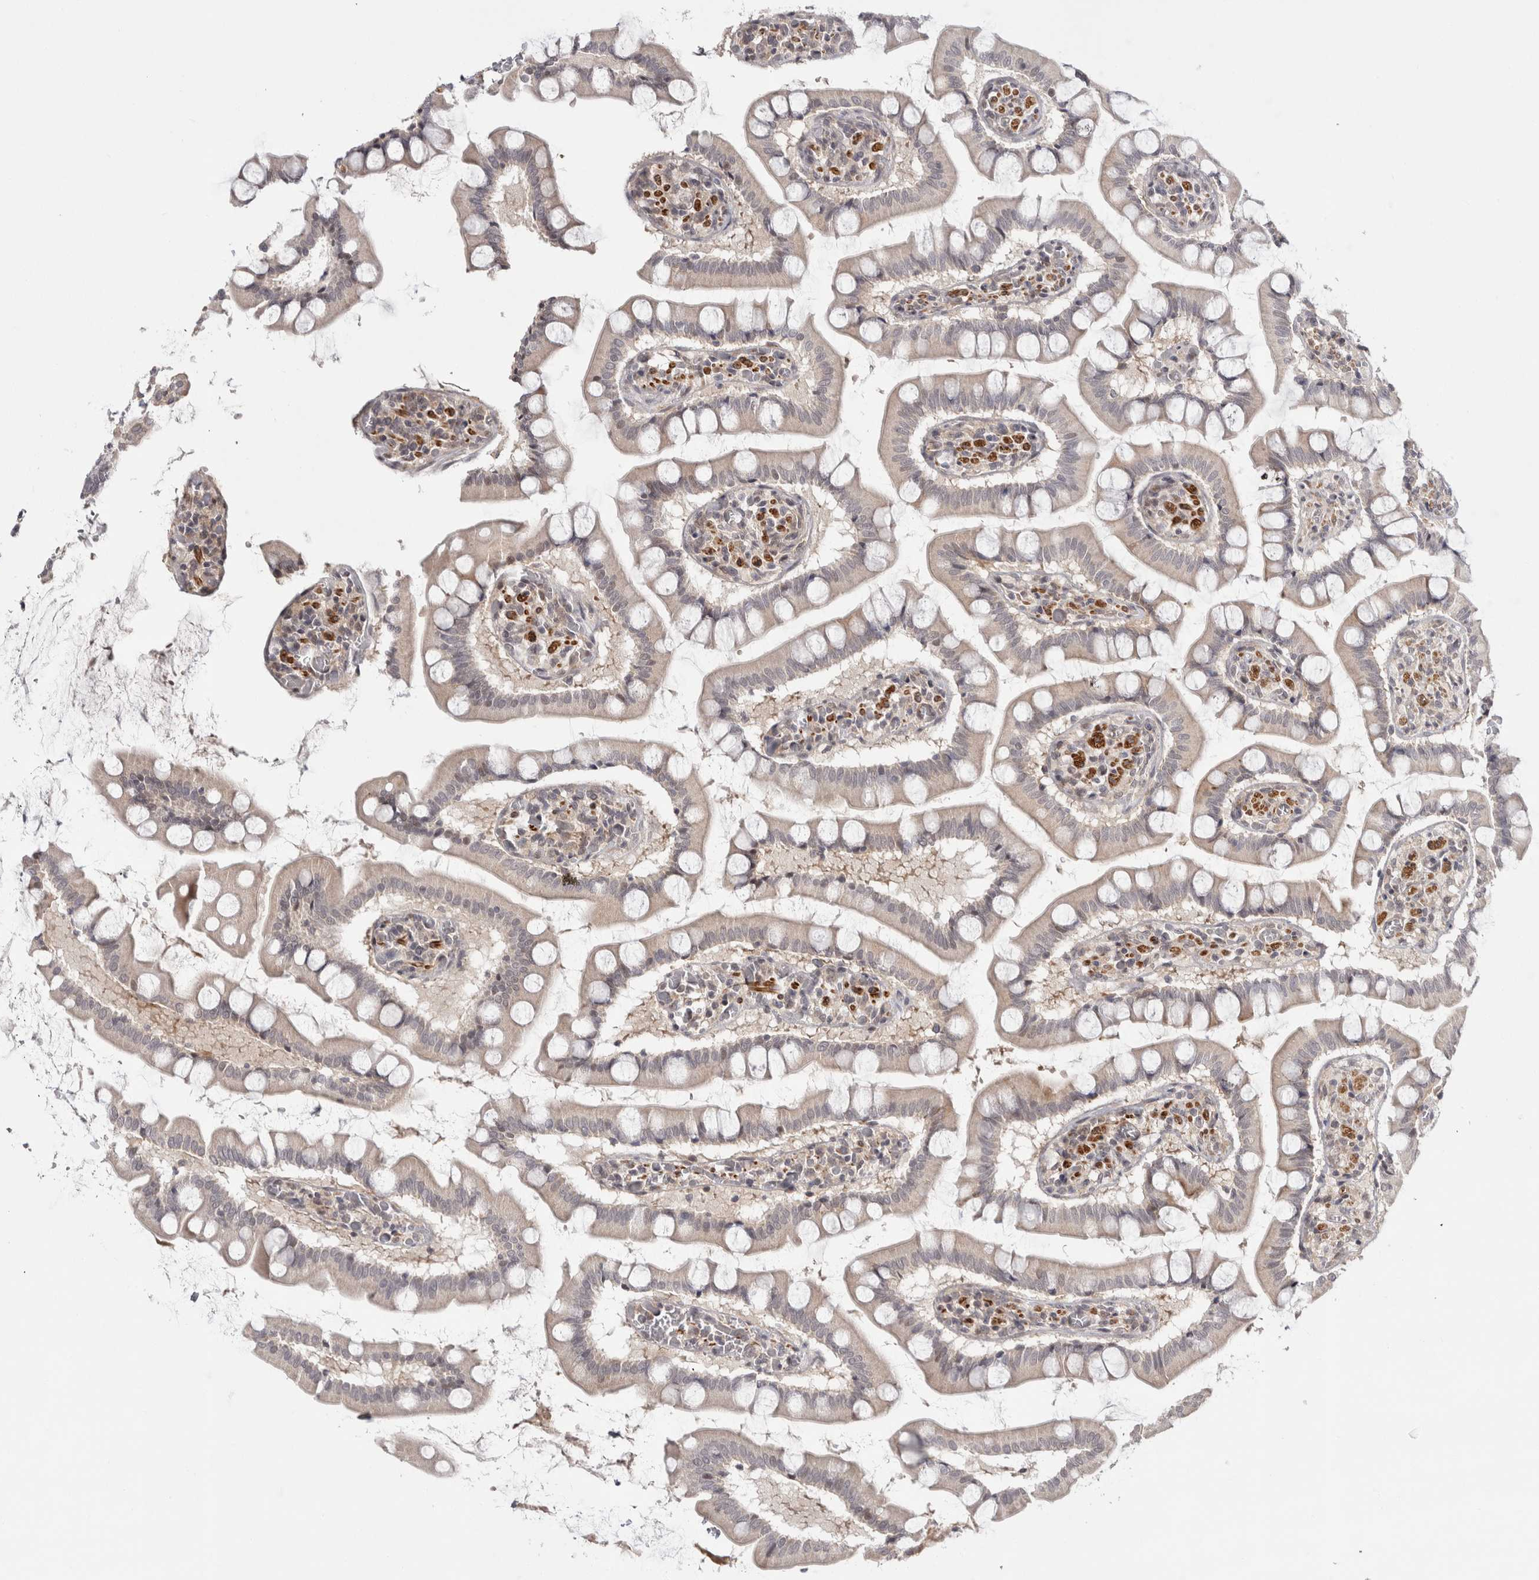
{"staining": {"intensity": "weak", "quantity": "25%-75%", "location": "cytoplasmic/membranous"}, "tissue": "small intestine", "cell_type": "Glandular cells", "image_type": "normal", "snomed": [{"axis": "morphology", "description": "Normal tissue, NOS"}, {"axis": "topography", "description": "Small intestine"}], "caption": "The histopathology image reveals immunohistochemical staining of unremarkable small intestine. There is weak cytoplasmic/membranous staining is appreciated in about 25%-75% of glandular cells. (Stains: DAB (3,3'-diaminobenzidine) in brown, nuclei in blue, Microscopy: brightfield microscopy at high magnification).", "gene": "ZNF318", "patient": {"sex": "male", "age": 41}}